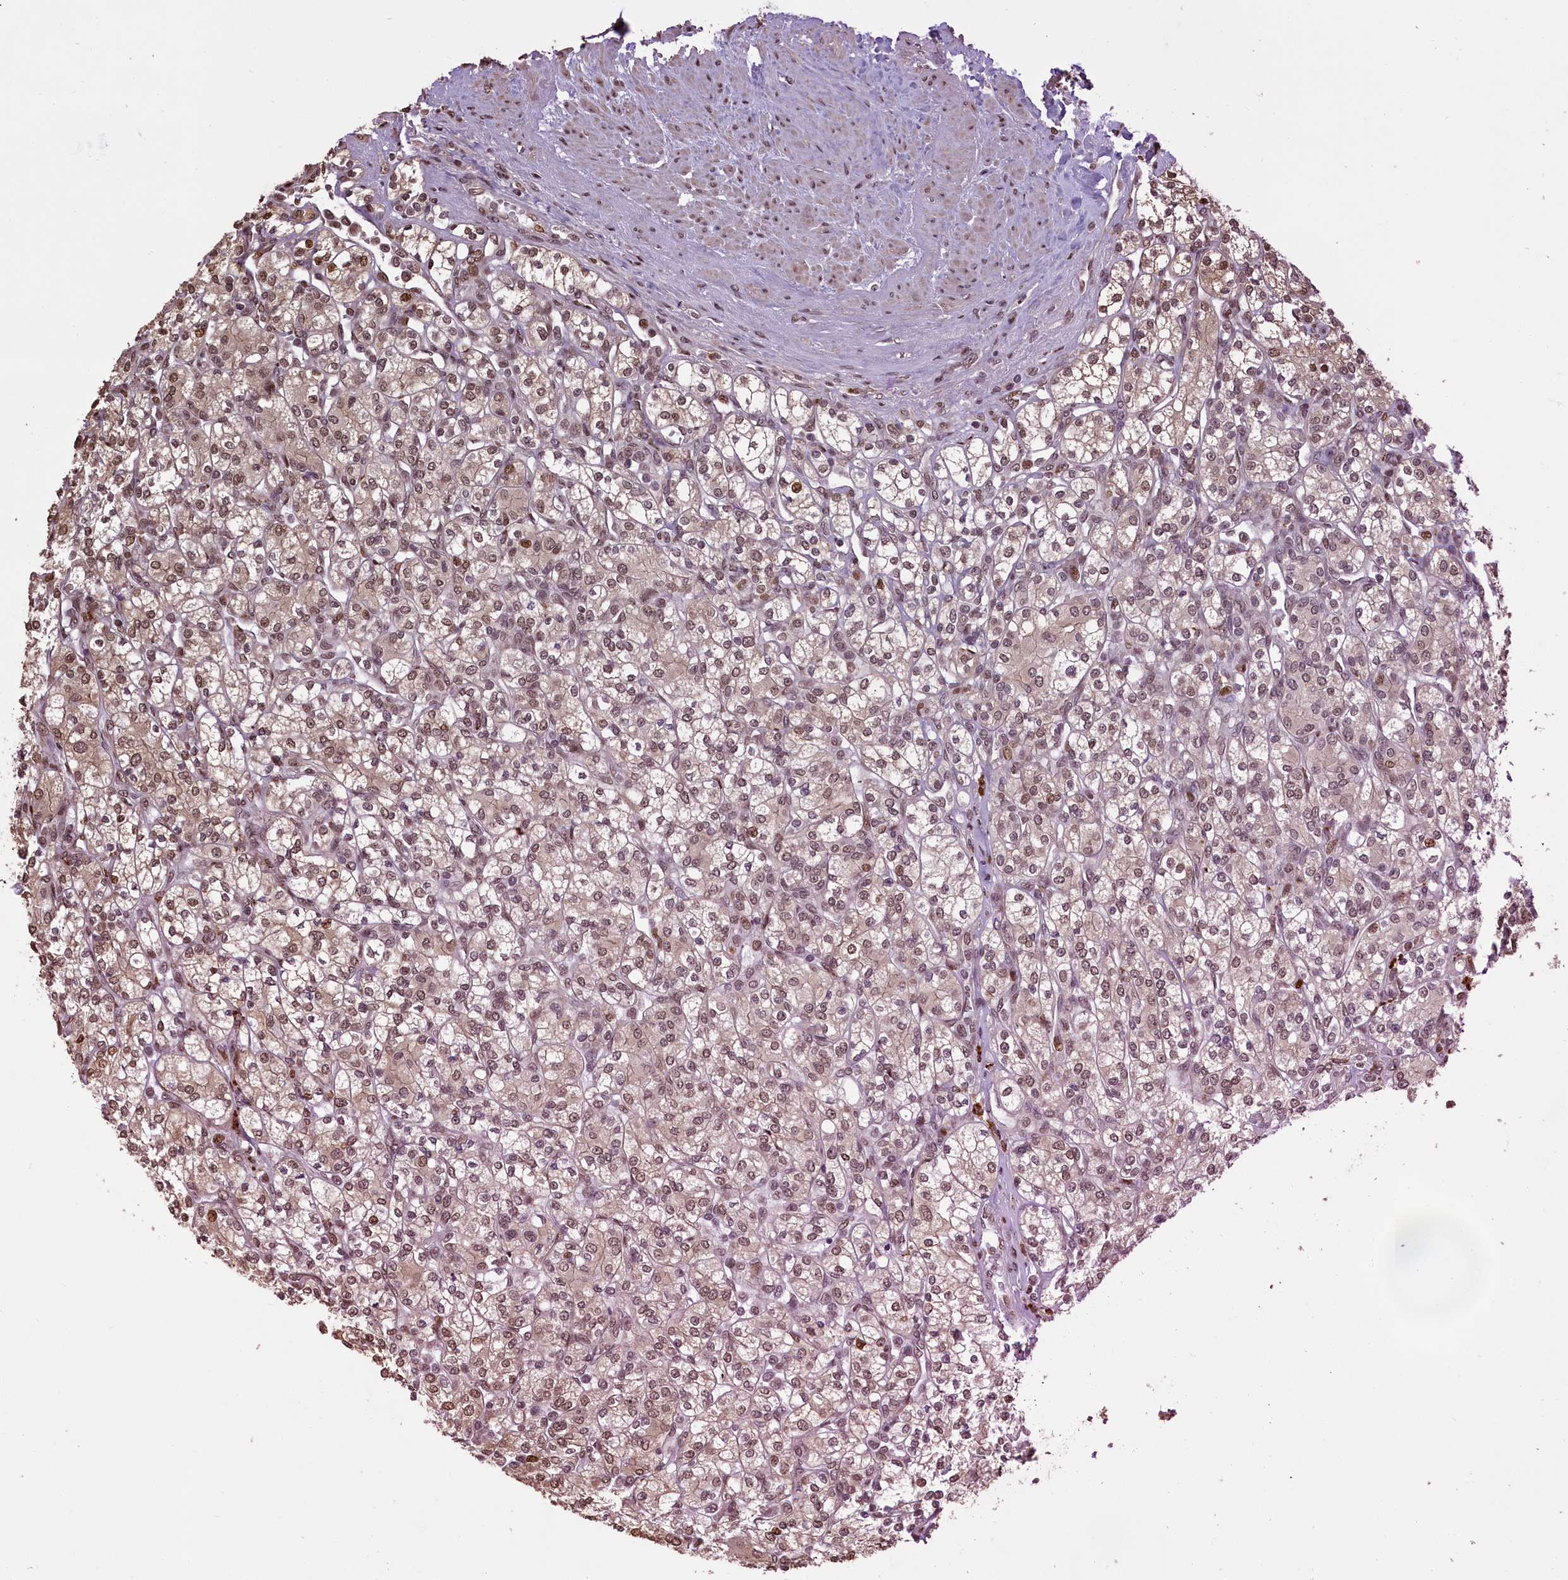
{"staining": {"intensity": "weak", "quantity": "25%-75%", "location": "nuclear"}, "tissue": "renal cancer", "cell_type": "Tumor cells", "image_type": "cancer", "snomed": [{"axis": "morphology", "description": "Adenocarcinoma, NOS"}, {"axis": "topography", "description": "Kidney"}], "caption": "Protein staining shows weak nuclear positivity in approximately 25%-75% of tumor cells in renal cancer. The staining was performed using DAB (3,3'-diaminobenzidine), with brown indicating positive protein expression. Nuclei are stained blue with hematoxylin.", "gene": "RELB", "patient": {"sex": "male", "age": 77}}